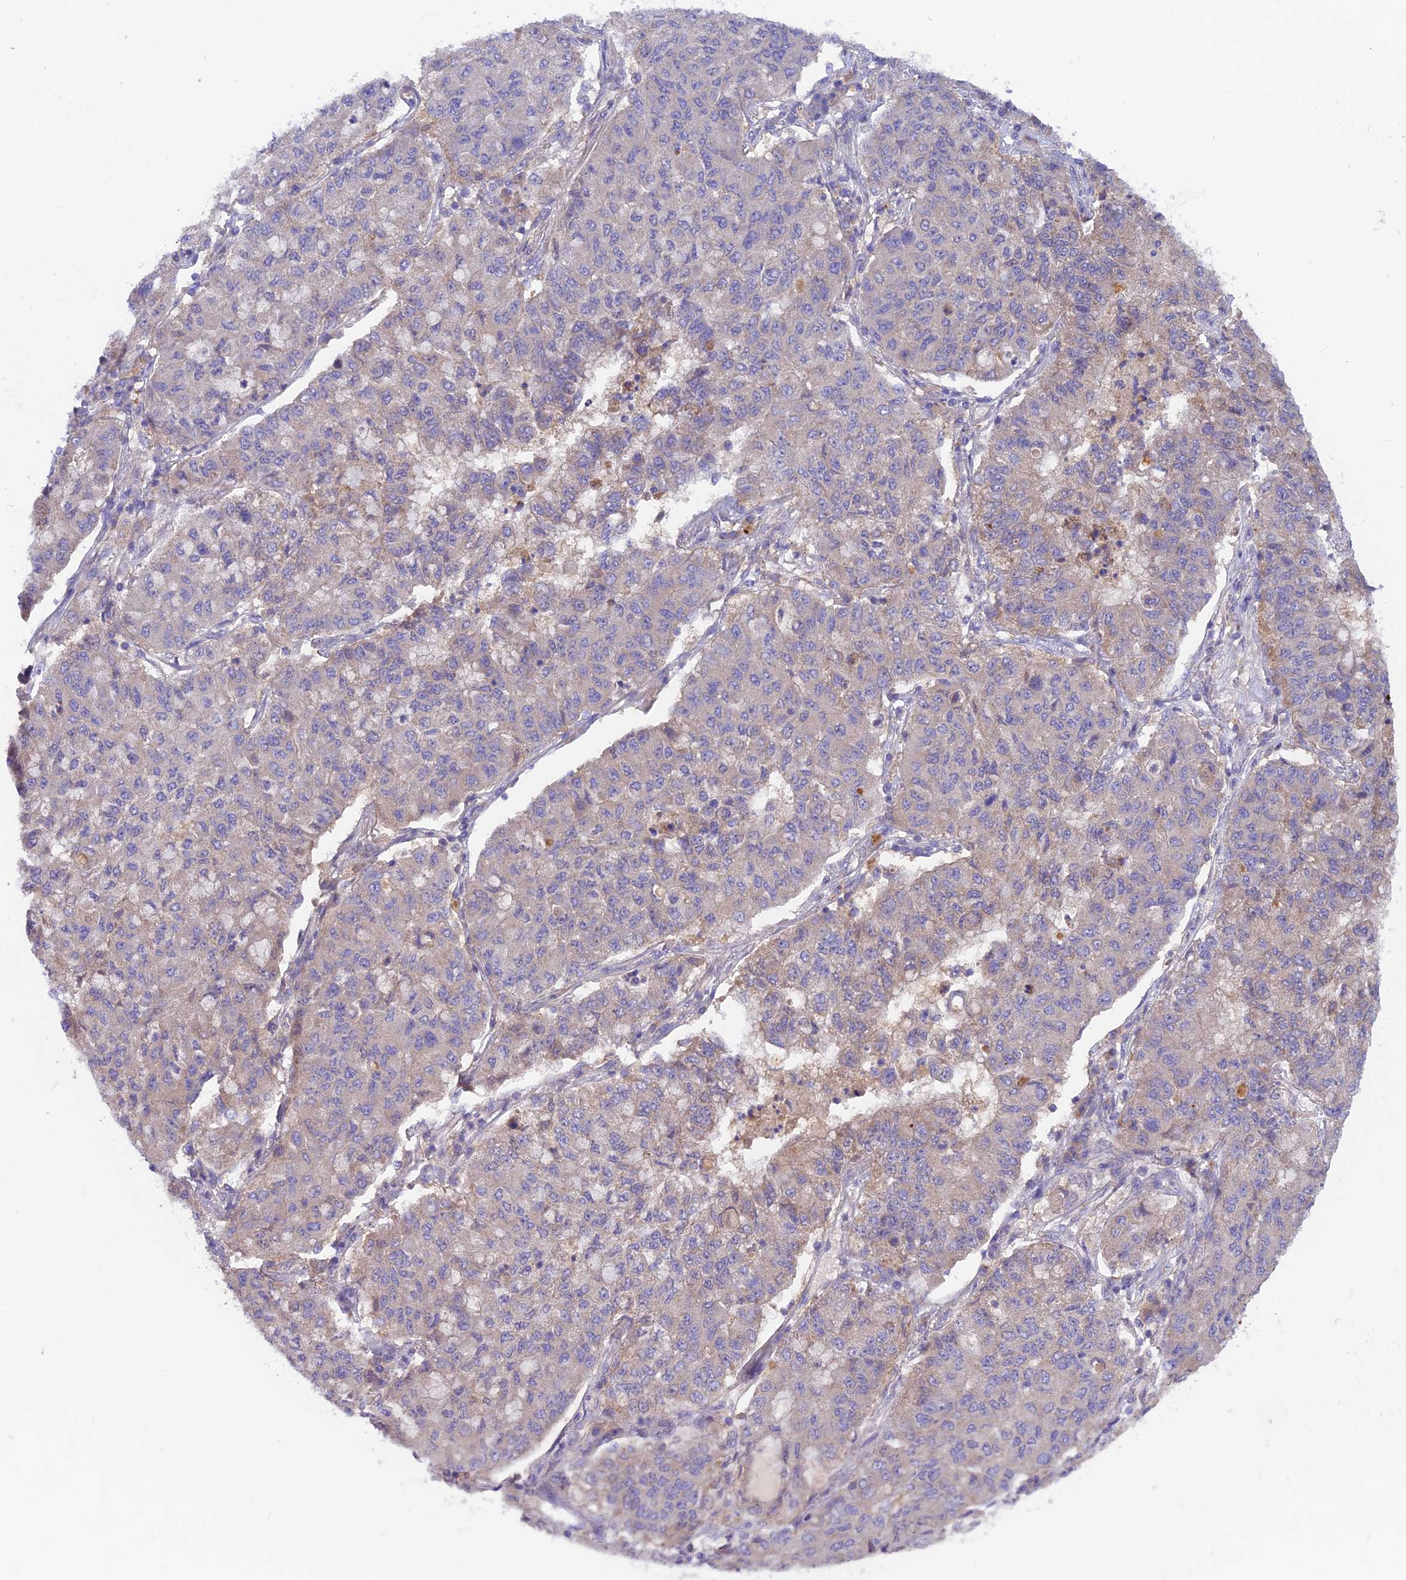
{"staining": {"intensity": "weak", "quantity": "<25%", "location": "cytoplasmic/membranous"}, "tissue": "lung cancer", "cell_type": "Tumor cells", "image_type": "cancer", "snomed": [{"axis": "morphology", "description": "Squamous cell carcinoma, NOS"}, {"axis": "topography", "description": "Lung"}], "caption": "Photomicrograph shows no protein staining in tumor cells of squamous cell carcinoma (lung) tissue.", "gene": "PZP", "patient": {"sex": "male", "age": 74}}